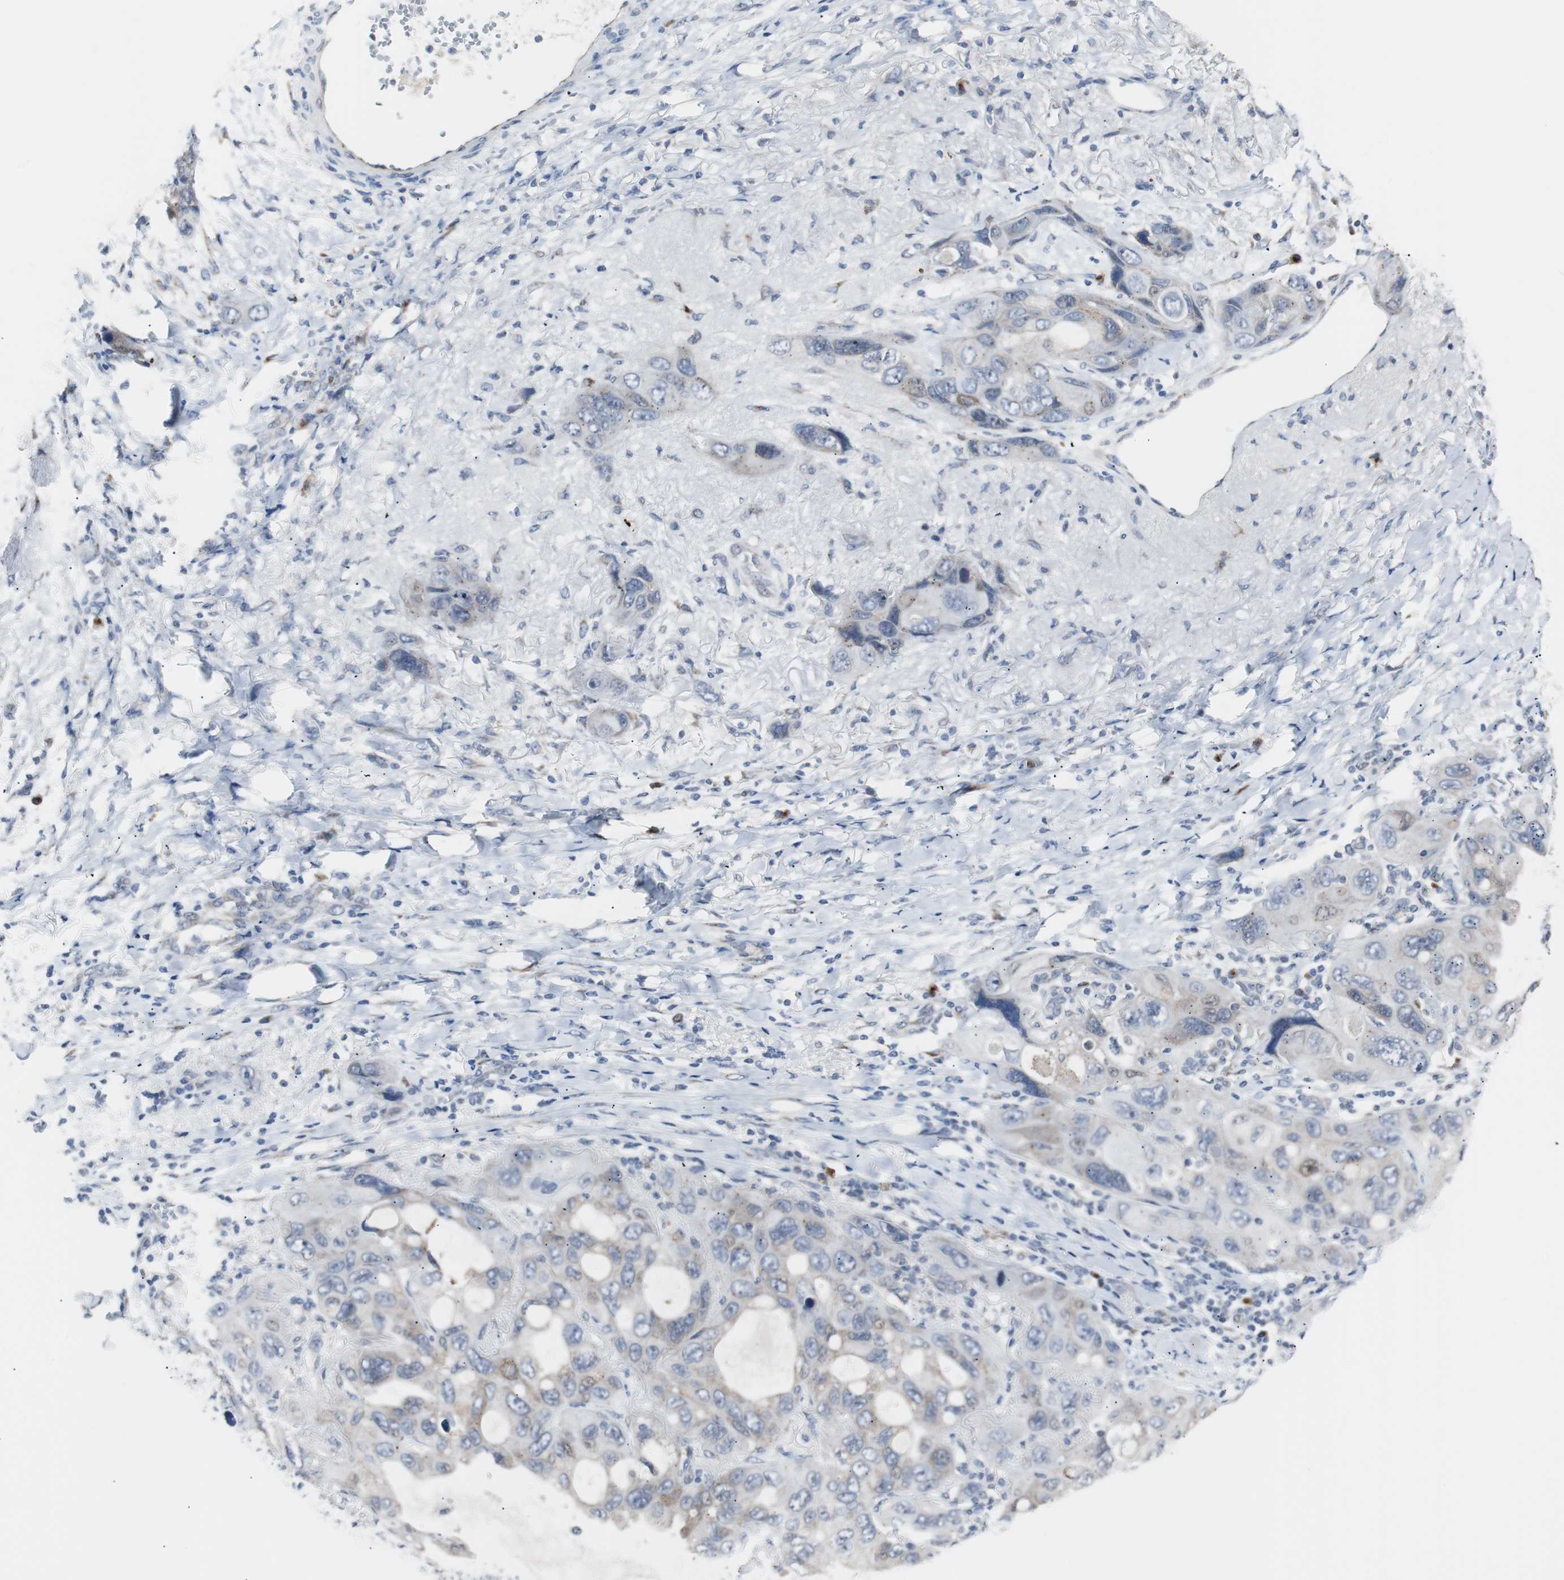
{"staining": {"intensity": "weak", "quantity": "25%-75%", "location": "cytoplasmic/membranous"}, "tissue": "lung cancer", "cell_type": "Tumor cells", "image_type": "cancer", "snomed": [{"axis": "morphology", "description": "Squamous cell carcinoma, NOS"}, {"axis": "topography", "description": "Lung"}], "caption": "This histopathology image reveals IHC staining of lung cancer (squamous cell carcinoma), with low weak cytoplasmic/membranous staining in approximately 25%-75% of tumor cells.", "gene": "SOX30", "patient": {"sex": "female", "age": 73}}